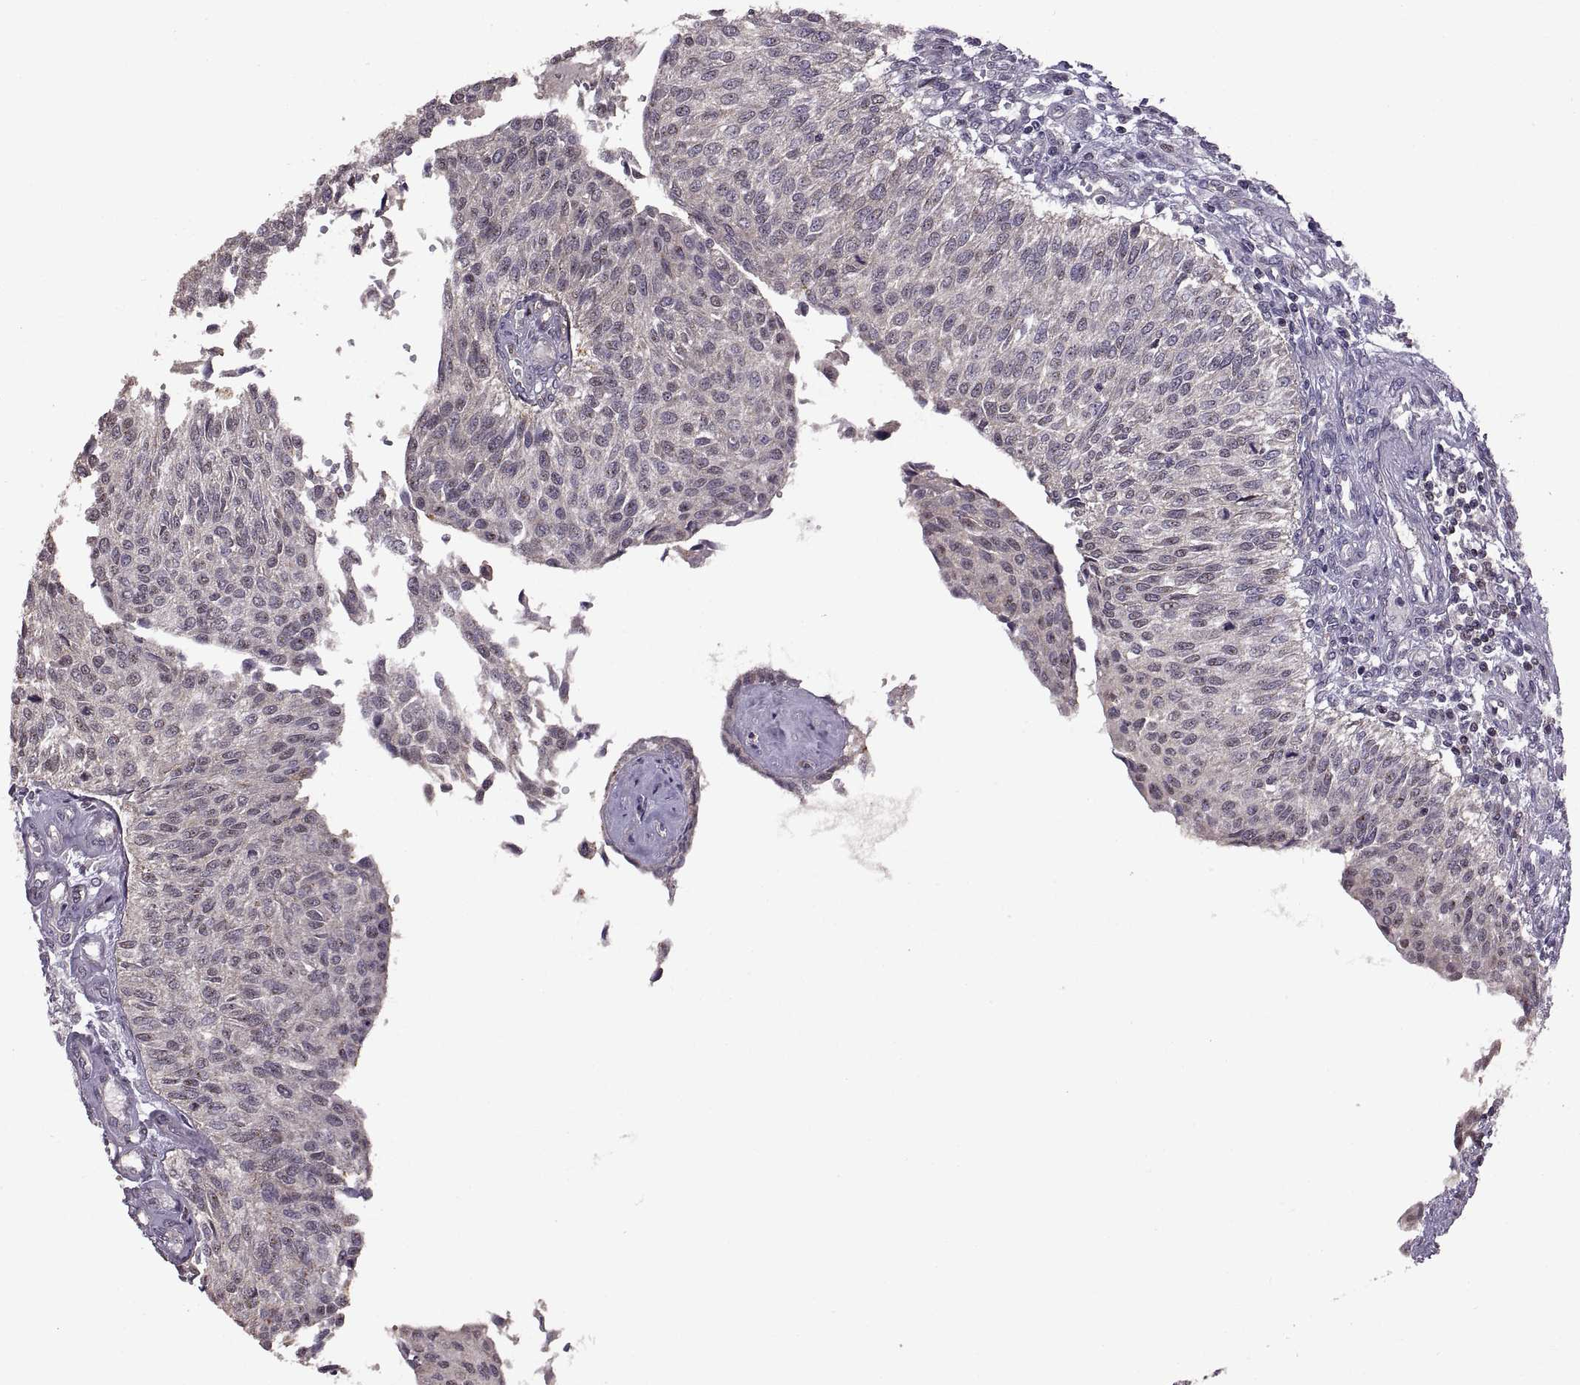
{"staining": {"intensity": "negative", "quantity": "none", "location": "none"}, "tissue": "urothelial cancer", "cell_type": "Tumor cells", "image_type": "cancer", "snomed": [{"axis": "morphology", "description": "Urothelial carcinoma, NOS"}, {"axis": "topography", "description": "Urinary bladder"}], "caption": "An immunohistochemistry (IHC) histopathology image of urothelial cancer is shown. There is no staining in tumor cells of urothelial cancer.", "gene": "NMNAT2", "patient": {"sex": "male", "age": 55}}